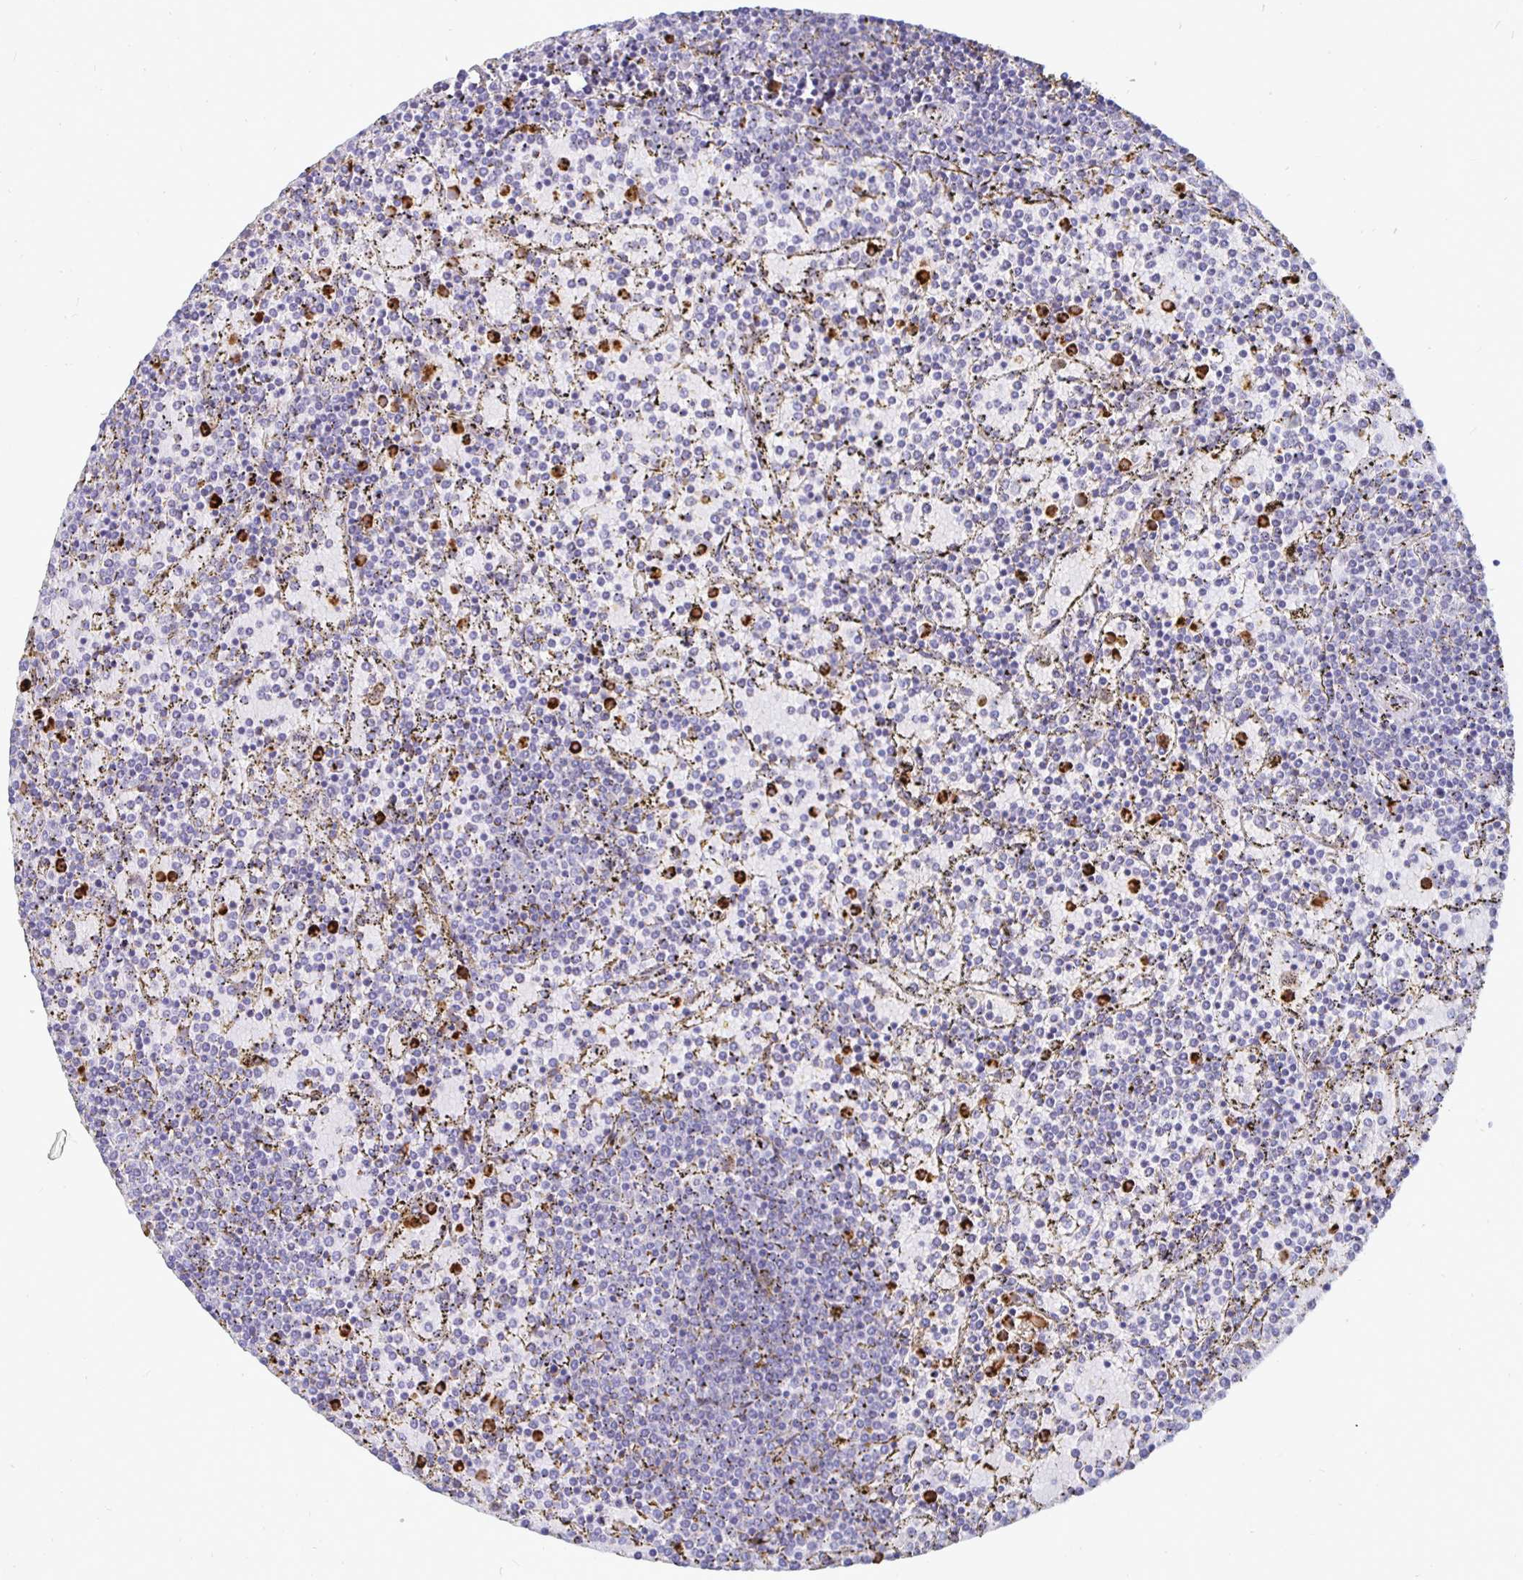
{"staining": {"intensity": "negative", "quantity": "none", "location": "none"}, "tissue": "lymphoma", "cell_type": "Tumor cells", "image_type": "cancer", "snomed": [{"axis": "morphology", "description": "Malignant lymphoma, non-Hodgkin's type, Low grade"}, {"axis": "topography", "description": "Spleen"}], "caption": "Photomicrograph shows no significant protein positivity in tumor cells of lymphoma.", "gene": "DNAI2", "patient": {"sex": "female", "age": 77}}